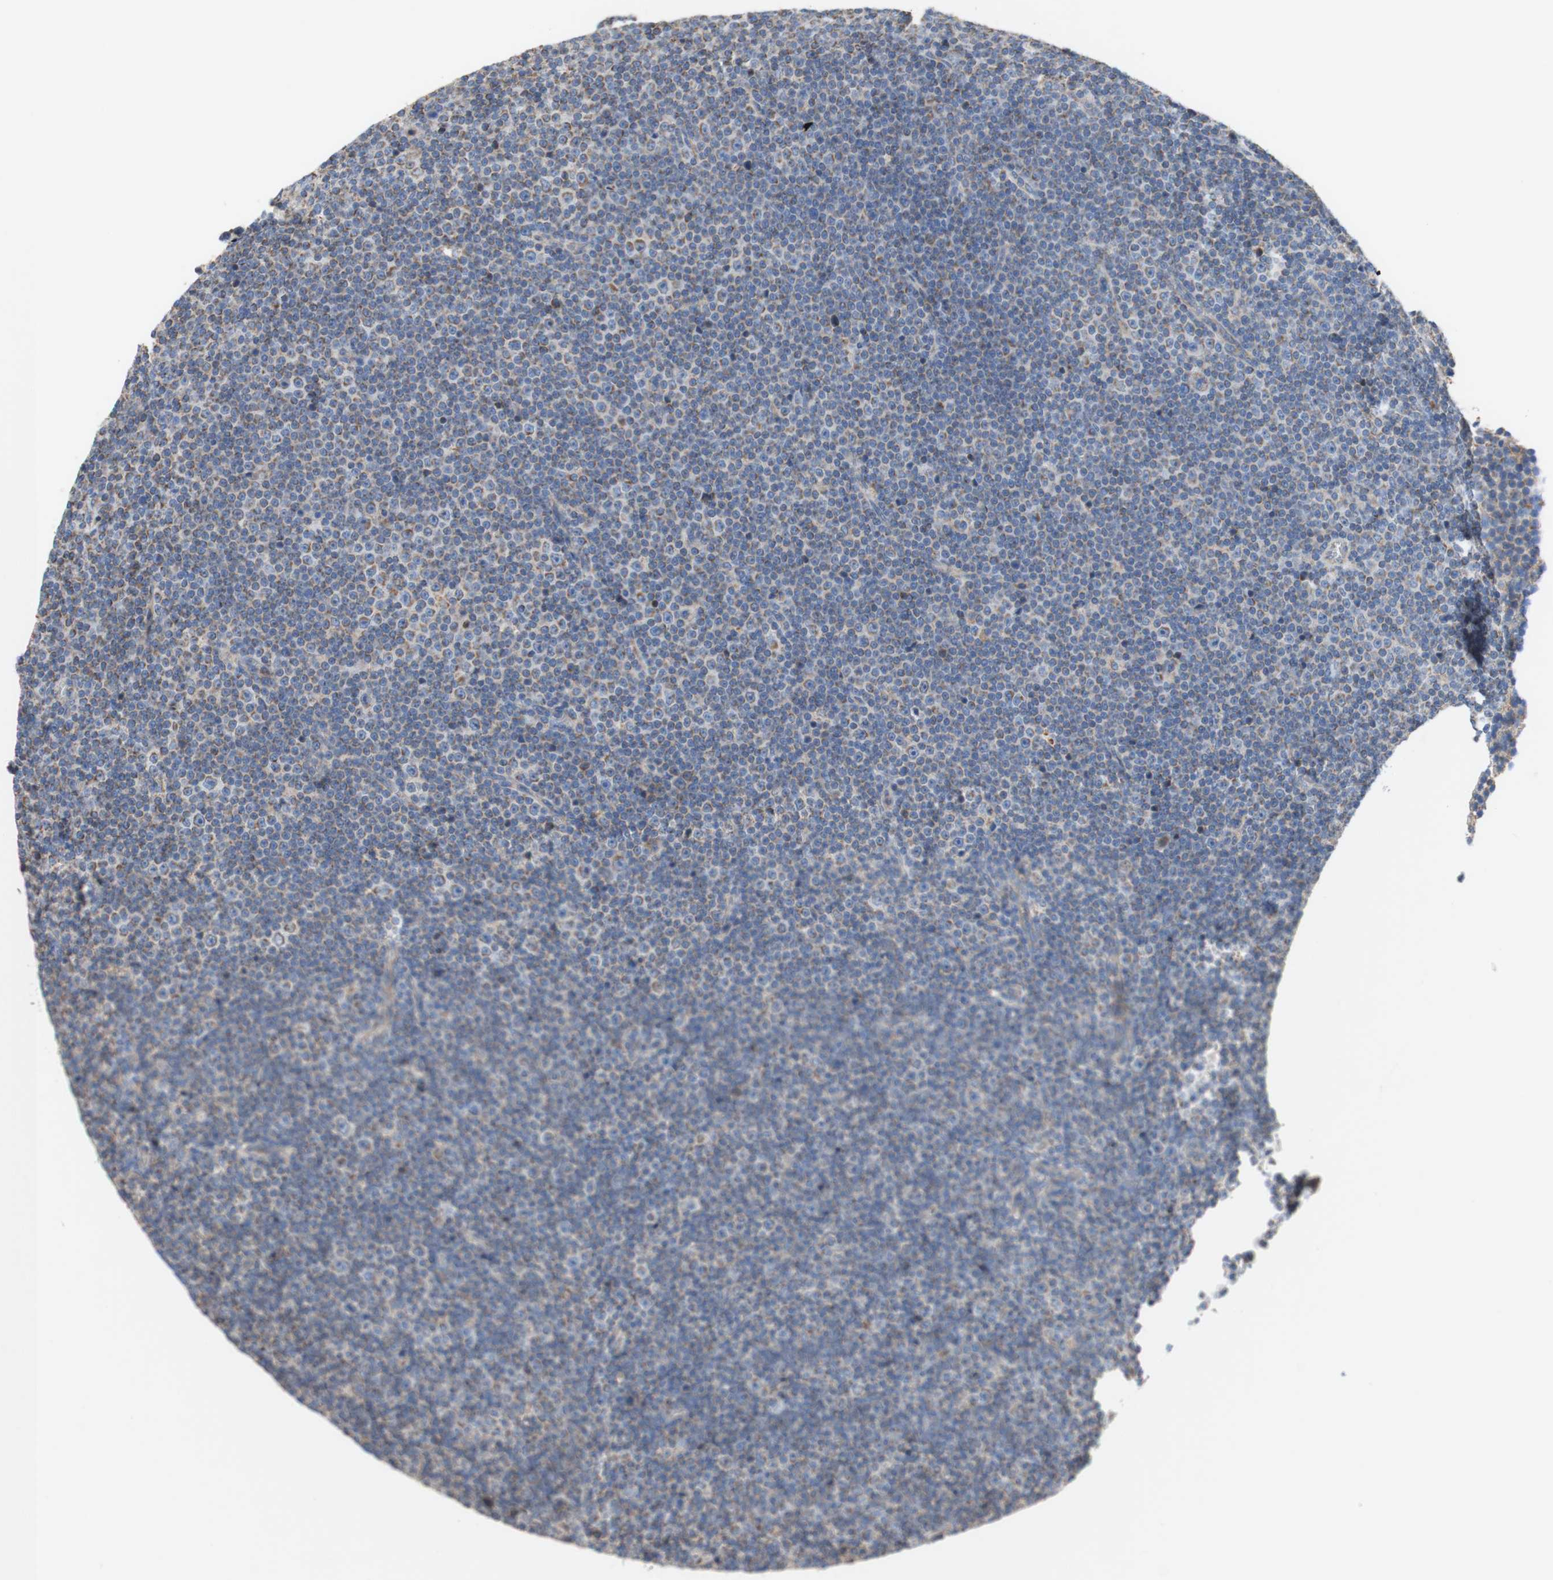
{"staining": {"intensity": "negative", "quantity": "none", "location": "none"}, "tissue": "lymphoma", "cell_type": "Tumor cells", "image_type": "cancer", "snomed": [{"axis": "morphology", "description": "Malignant lymphoma, non-Hodgkin's type, Low grade"}, {"axis": "topography", "description": "Lymph node"}], "caption": "A high-resolution histopathology image shows IHC staining of malignant lymphoma, non-Hodgkin's type (low-grade), which displays no significant expression in tumor cells.", "gene": "SDHB", "patient": {"sex": "female", "age": 67}}